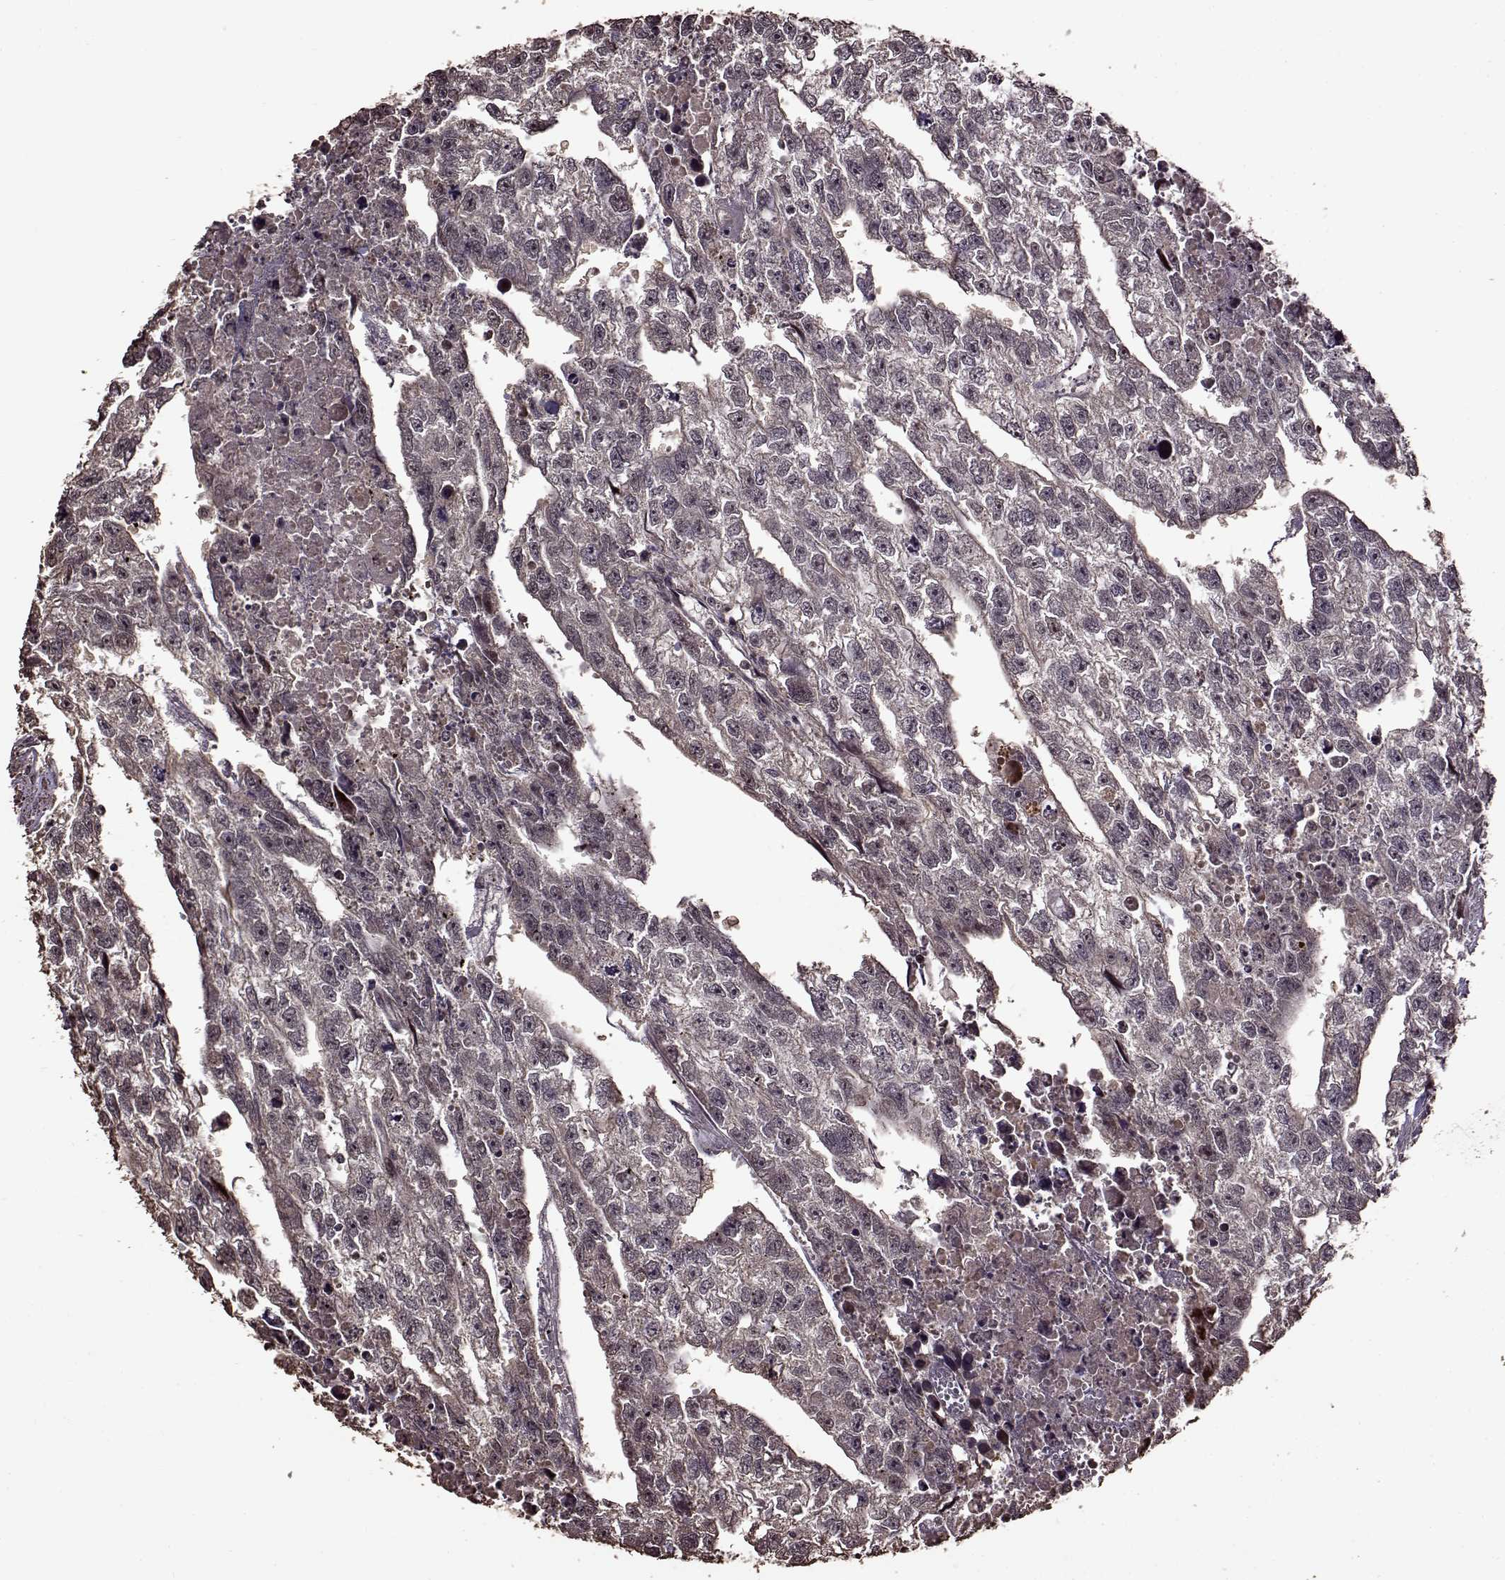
{"staining": {"intensity": "negative", "quantity": "none", "location": "none"}, "tissue": "testis cancer", "cell_type": "Tumor cells", "image_type": "cancer", "snomed": [{"axis": "morphology", "description": "Carcinoma, Embryonal, NOS"}, {"axis": "morphology", "description": "Teratoma, malignant, NOS"}, {"axis": "topography", "description": "Testis"}], "caption": "A photomicrograph of testis cancer stained for a protein demonstrates no brown staining in tumor cells.", "gene": "FBXW11", "patient": {"sex": "male", "age": 44}}